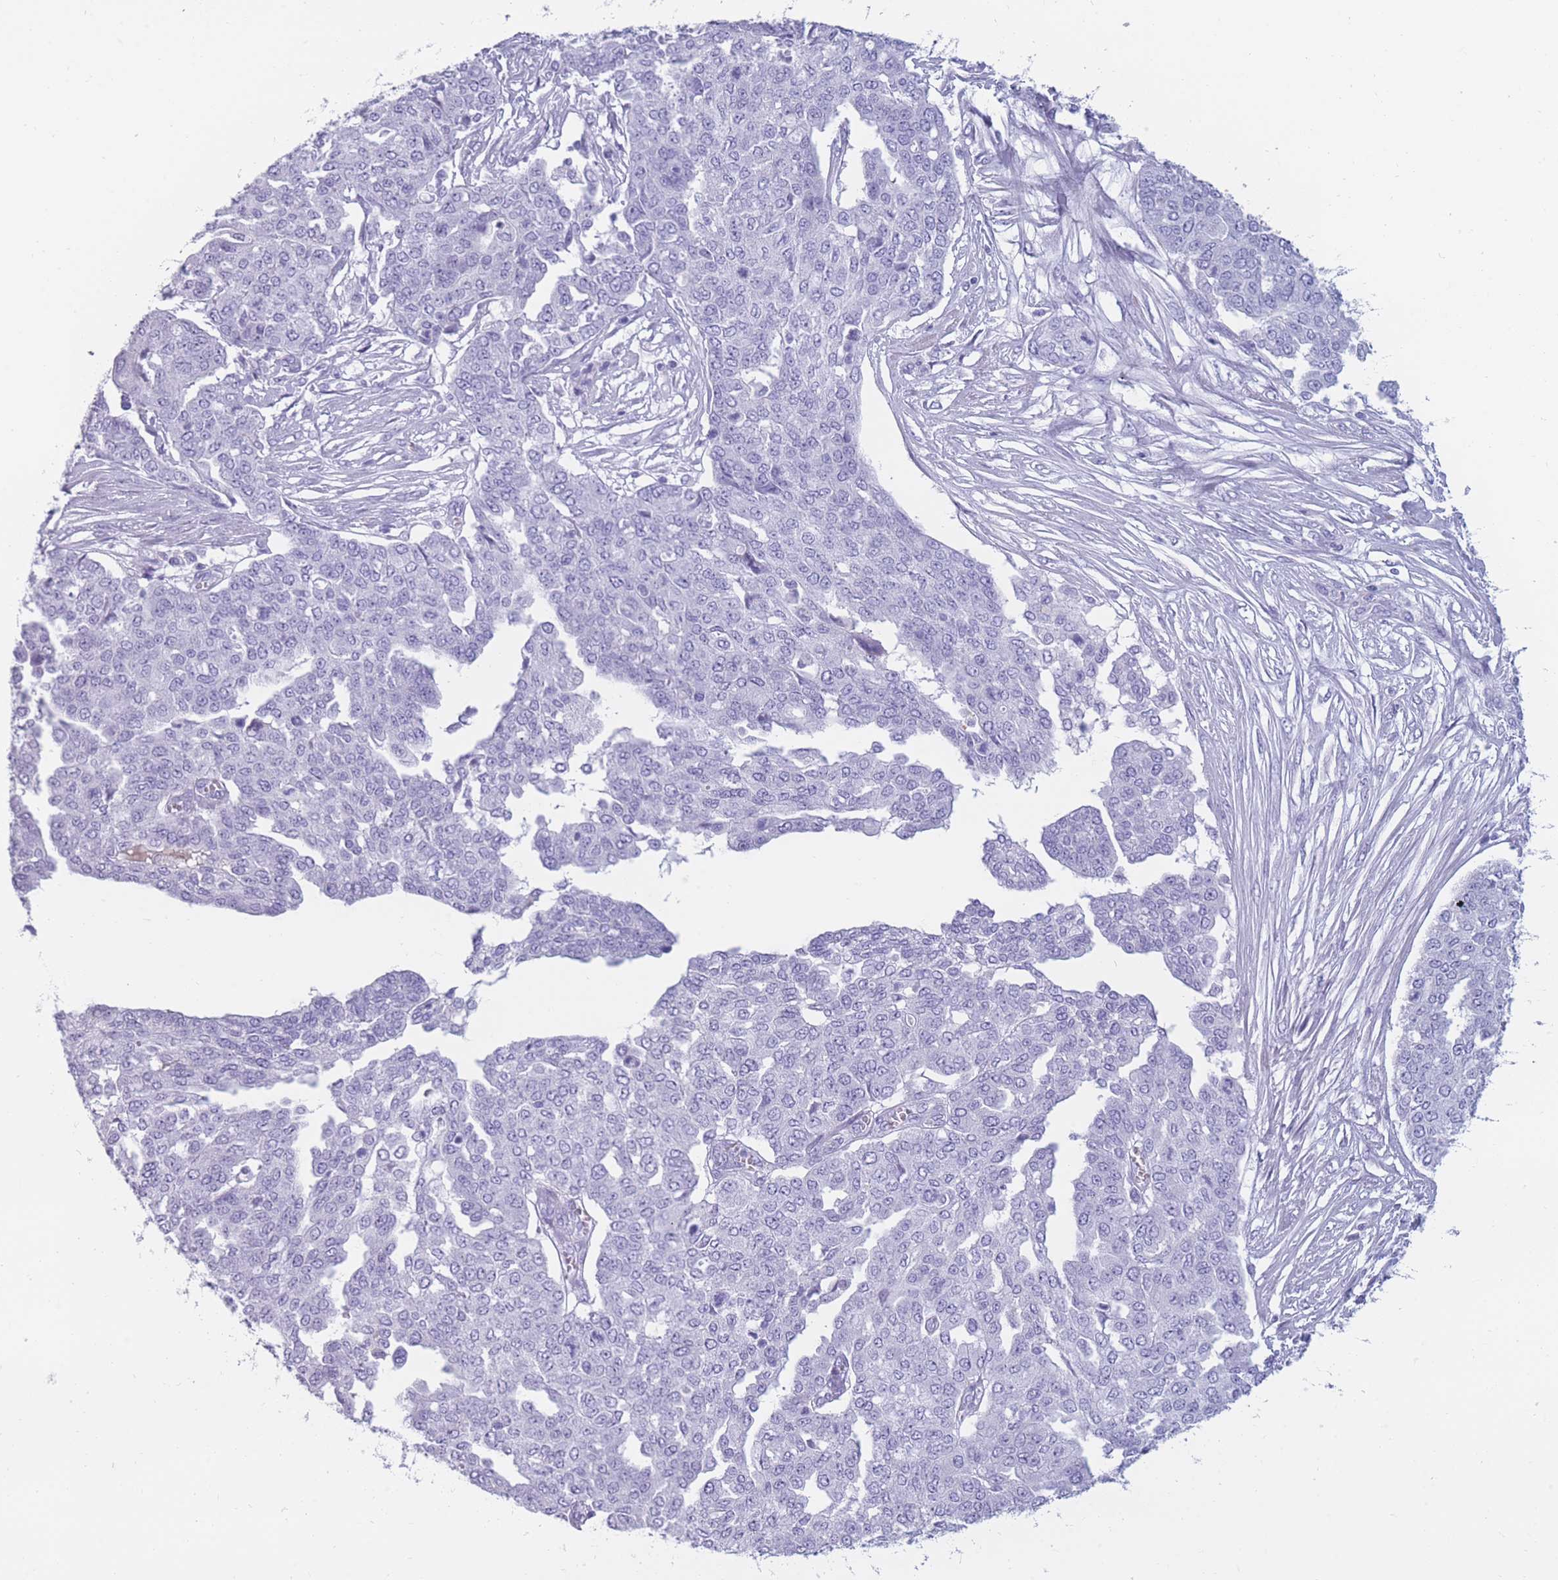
{"staining": {"intensity": "negative", "quantity": "none", "location": "none"}, "tissue": "ovarian cancer", "cell_type": "Tumor cells", "image_type": "cancer", "snomed": [{"axis": "morphology", "description": "Cystadenocarcinoma, serous, NOS"}, {"axis": "topography", "description": "Soft tissue"}, {"axis": "topography", "description": "Ovary"}], "caption": "Tumor cells show no significant protein positivity in ovarian serous cystadenocarcinoma. (DAB immunohistochemistry visualized using brightfield microscopy, high magnification).", "gene": "TNFSF11", "patient": {"sex": "female", "age": 57}}